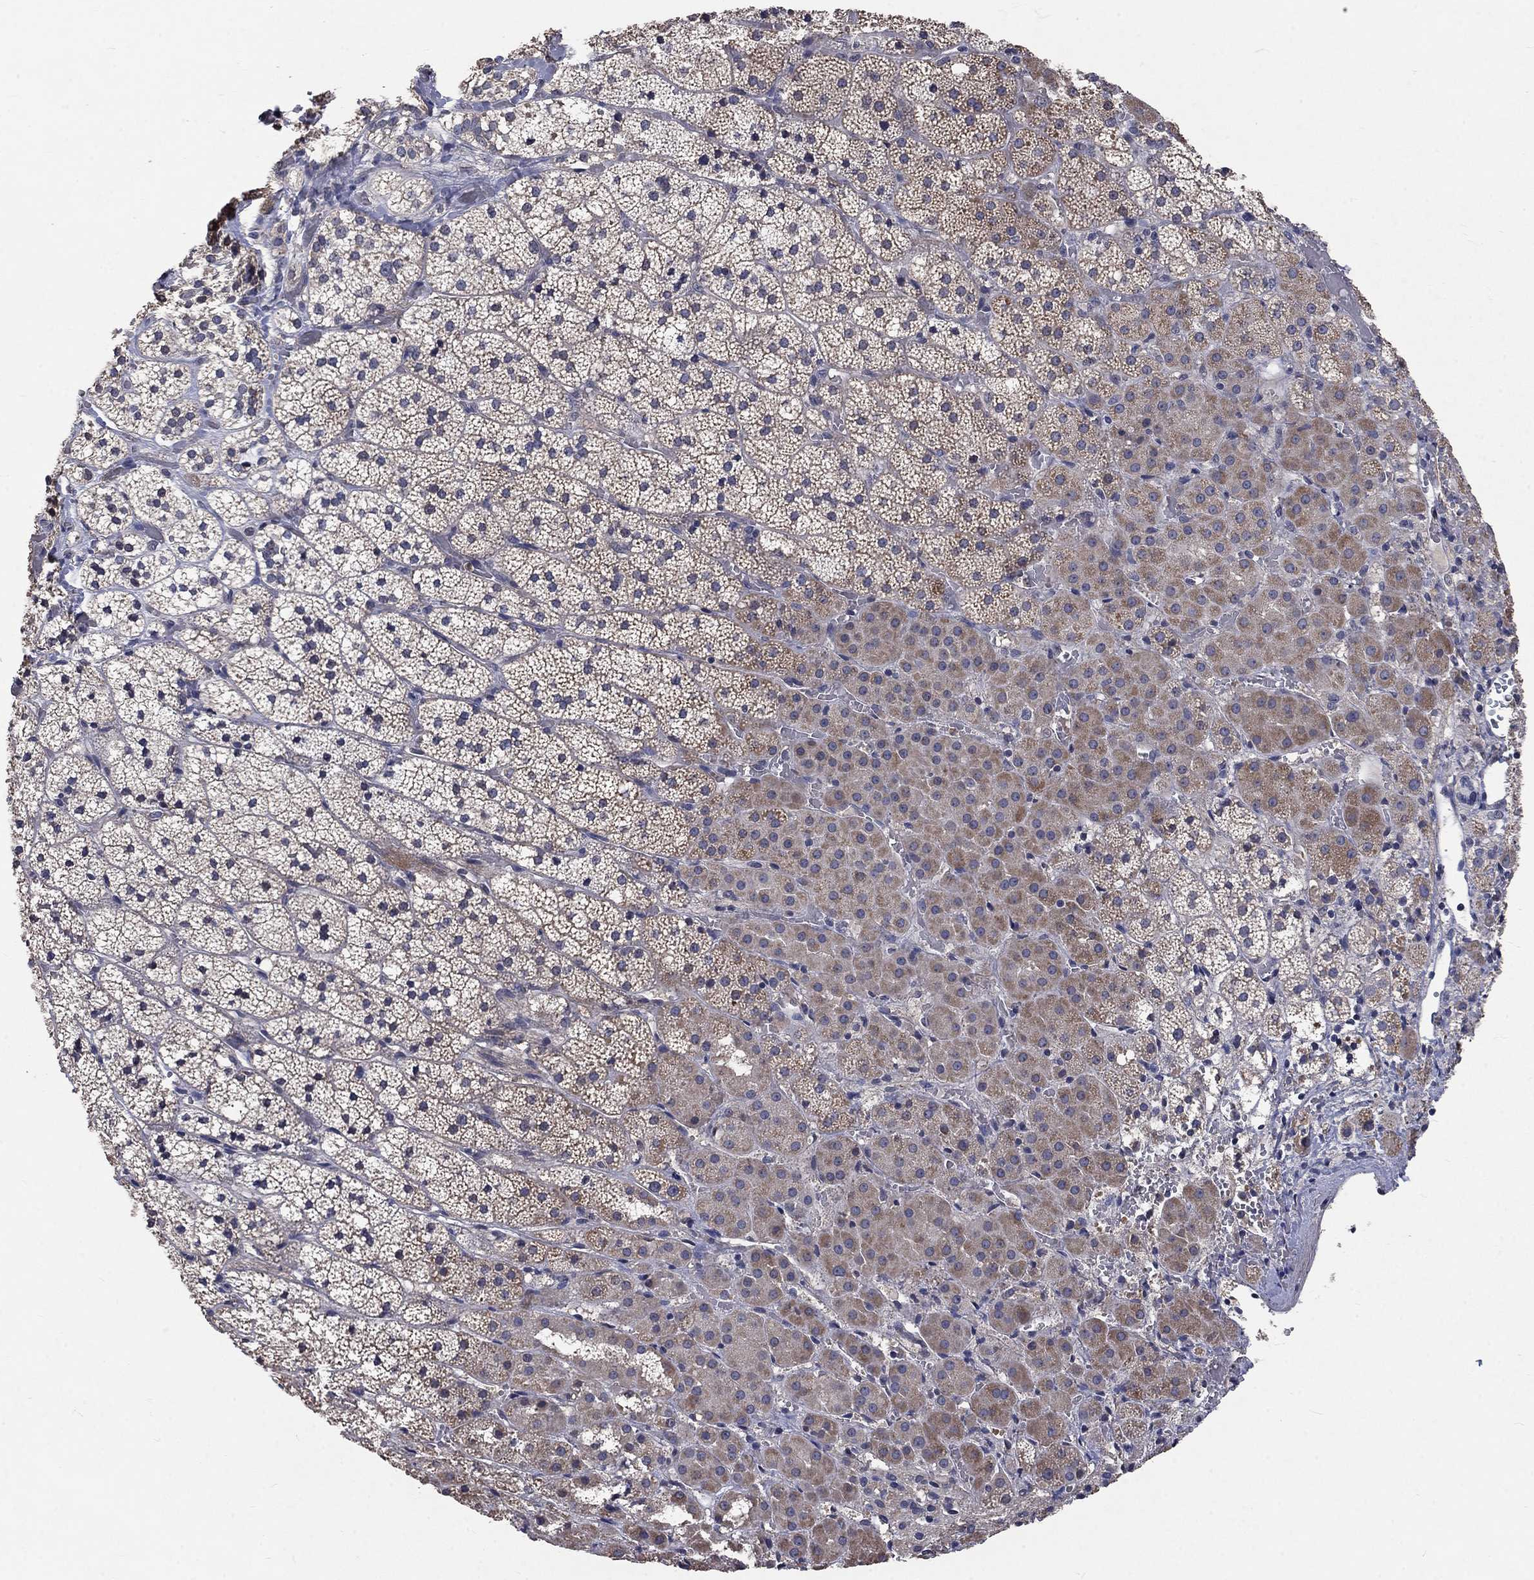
{"staining": {"intensity": "moderate", "quantity": "<25%", "location": "cytoplasmic/membranous"}, "tissue": "adrenal gland", "cell_type": "Glandular cells", "image_type": "normal", "snomed": [{"axis": "morphology", "description": "Normal tissue, NOS"}, {"axis": "topography", "description": "Adrenal gland"}], "caption": "Human adrenal gland stained with a brown dye displays moderate cytoplasmic/membranous positive positivity in approximately <25% of glandular cells.", "gene": "CHST5", "patient": {"sex": "male", "age": 53}}